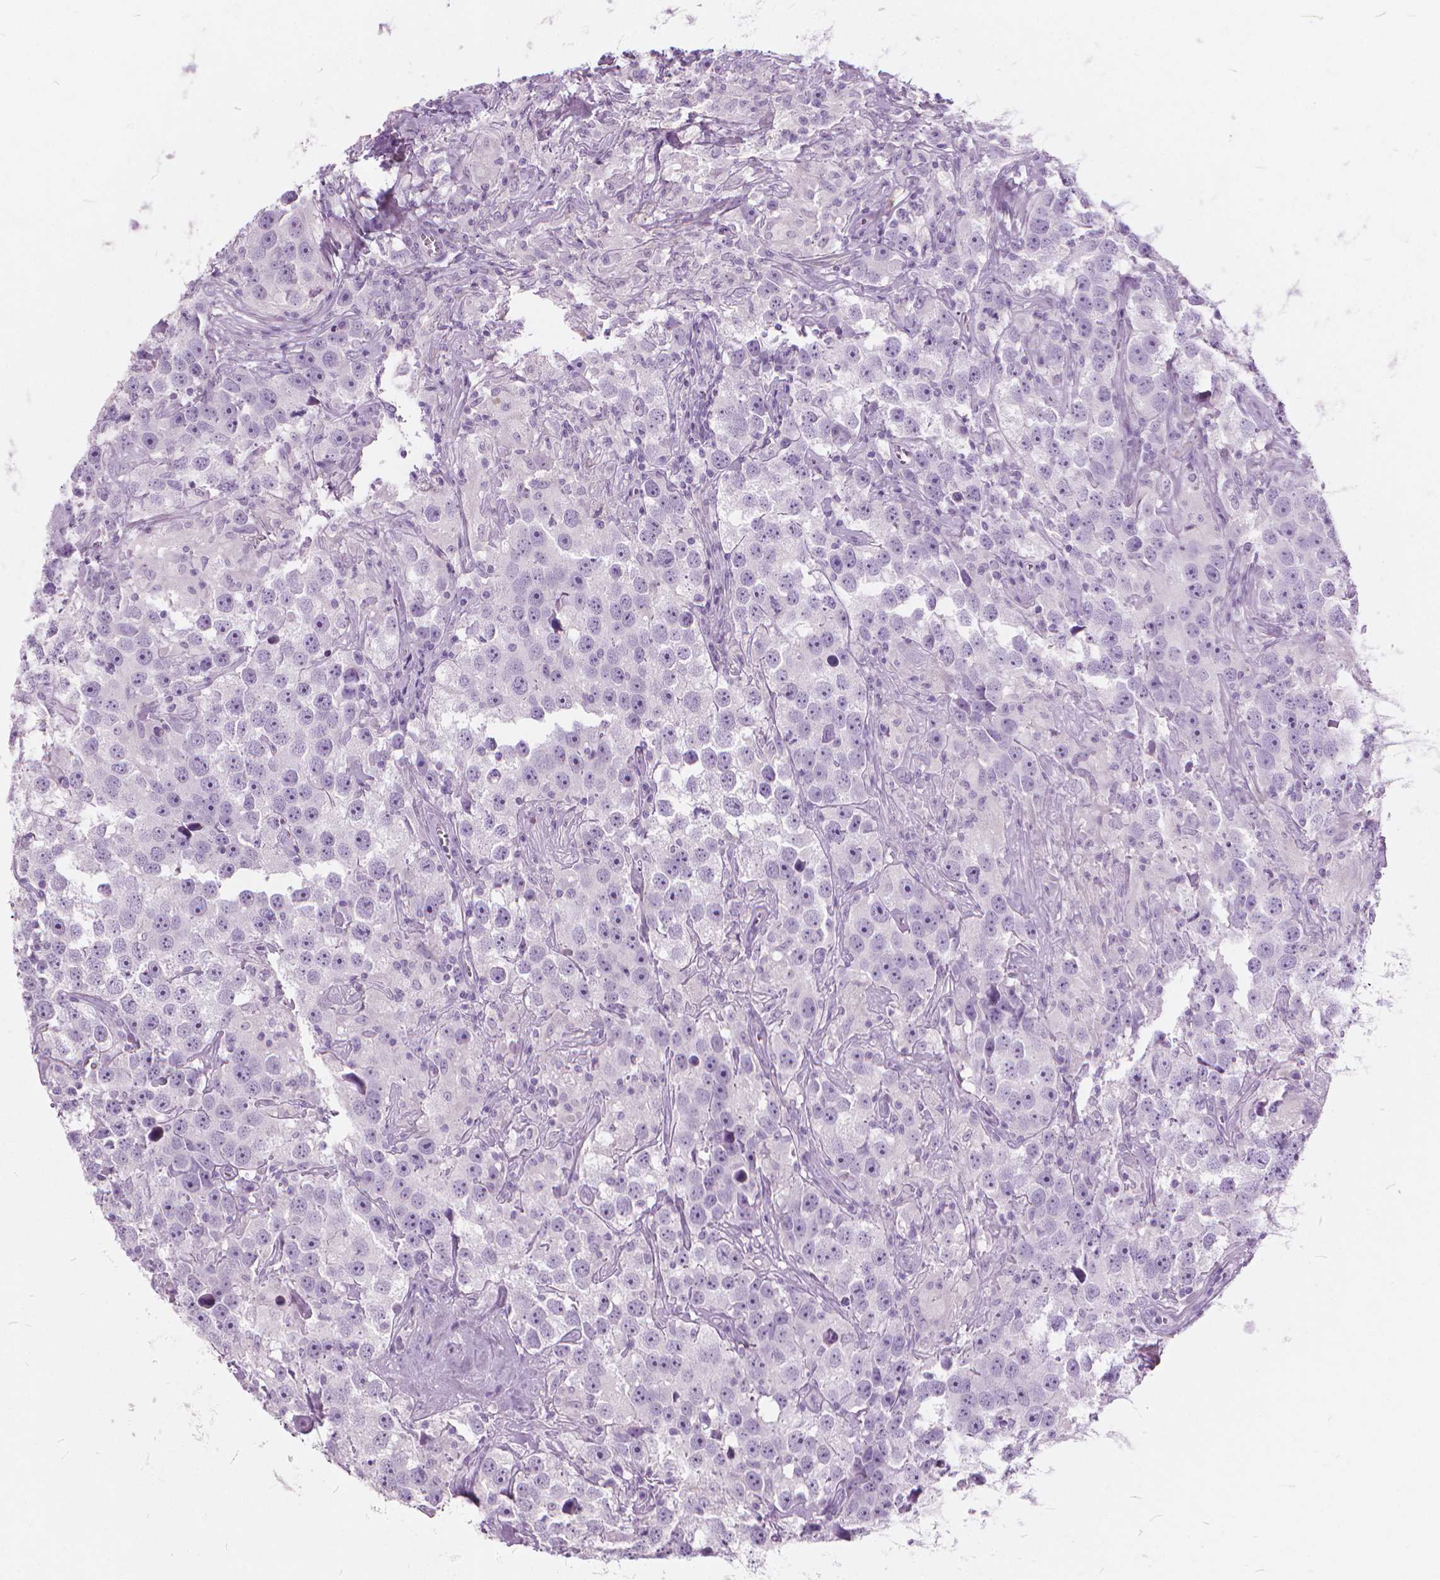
{"staining": {"intensity": "negative", "quantity": "none", "location": "none"}, "tissue": "testis cancer", "cell_type": "Tumor cells", "image_type": "cancer", "snomed": [{"axis": "morphology", "description": "Seminoma, NOS"}, {"axis": "topography", "description": "Testis"}], "caption": "The histopathology image exhibits no significant expression in tumor cells of seminoma (testis). (Stains: DAB (3,3'-diaminobenzidine) IHC with hematoxylin counter stain, Microscopy: brightfield microscopy at high magnification).", "gene": "DNM1", "patient": {"sex": "male", "age": 49}}